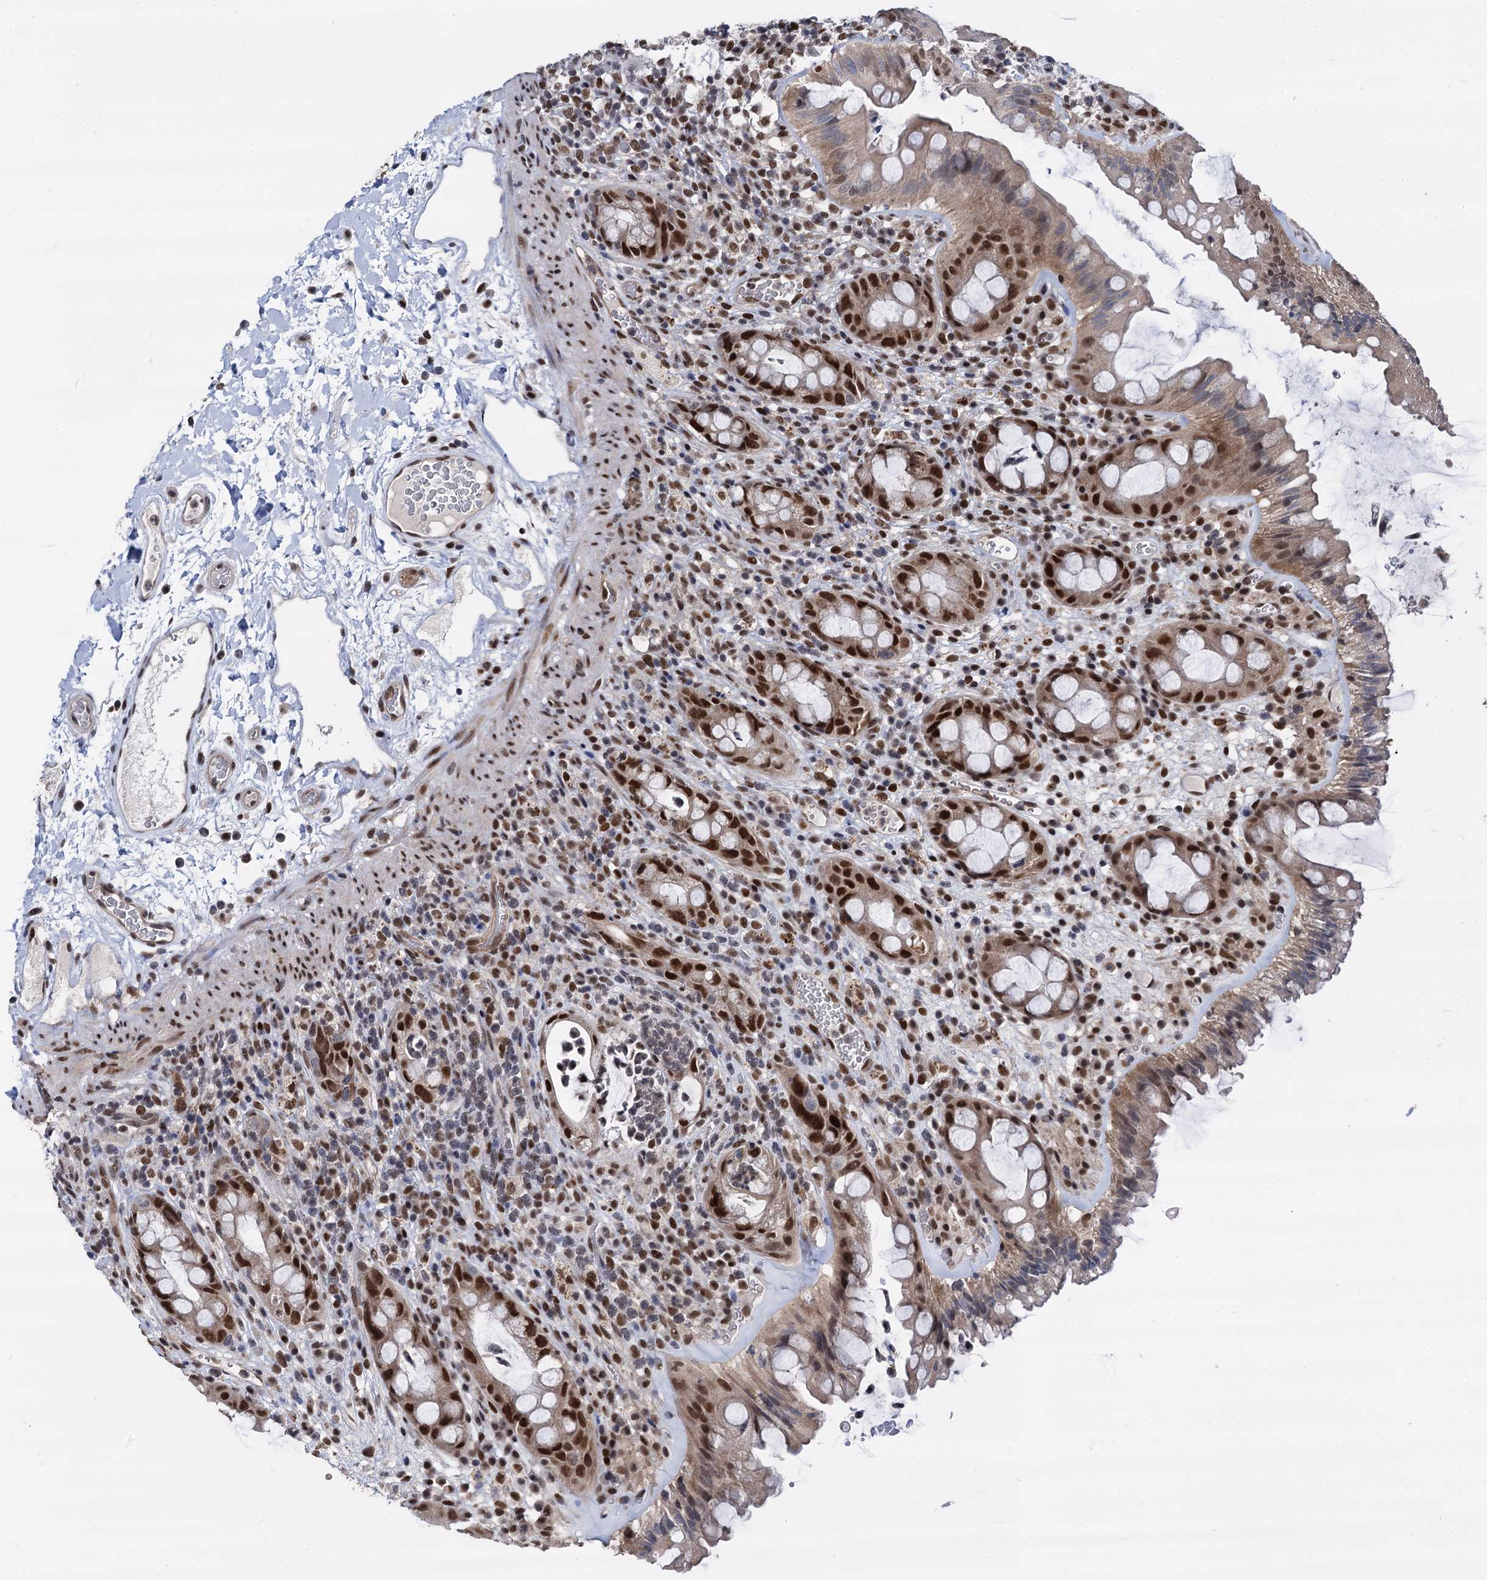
{"staining": {"intensity": "strong", "quantity": ">75%", "location": "nuclear"}, "tissue": "rectum", "cell_type": "Glandular cells", "image_type": "normal", "snomed": [{"axis": "morphology", "description": "Normal tissue, NOS"}, {"axis": "topography", "description": "Rectum"}], "caption": "Immunohistochemical staining of normal human rectum reveals high levels of strong nuclear expression in about >75% of glandular cells. The protein of interest is stained brown, and the nuclei are stained in blue (DAB (3,3'-diaminobenzidine) IHC with brightfield microscopy, high magnification).", "gene": "GALNT11", "patient": {"sex": "female", "age": 57}}